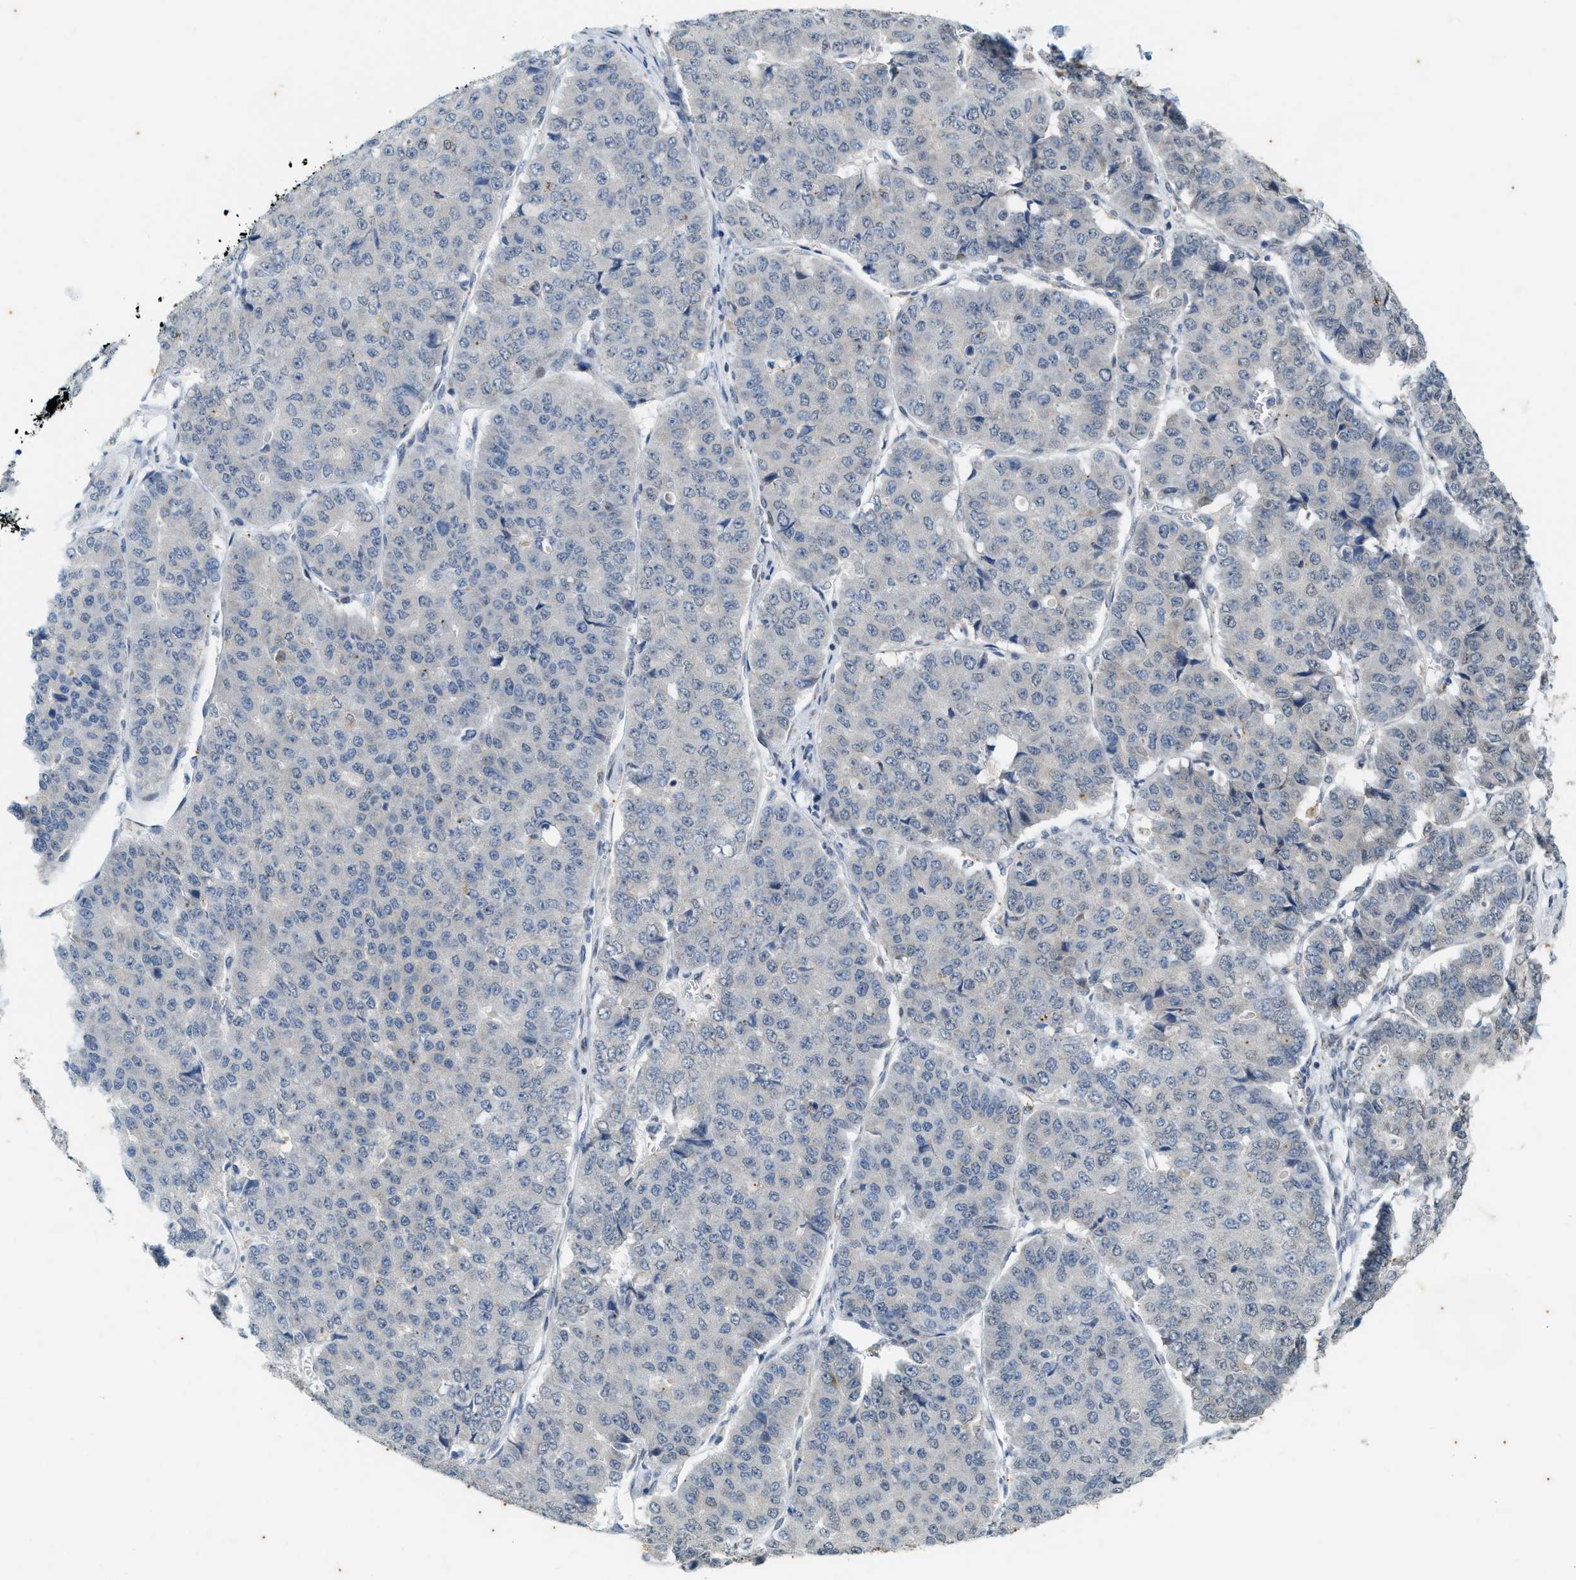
{"staining": {"intensity": "negative", "quantity": "none", "location": "none"}, "tissue": "pancreatic cancer", "cell_type": "Tumor cells", "image_type": "cancer", "snomed": [{"axis": "morphology", "description": "Adenocarcinoma, NOS"}, {"axis": "topography", "description": "Pancreas"}], "caption": "The image exhibits no staining of tumor cells in pancreatic adenocarcinoma.", "gene": "CHPF2", "patient": {"sex": "male", "age": 50}}